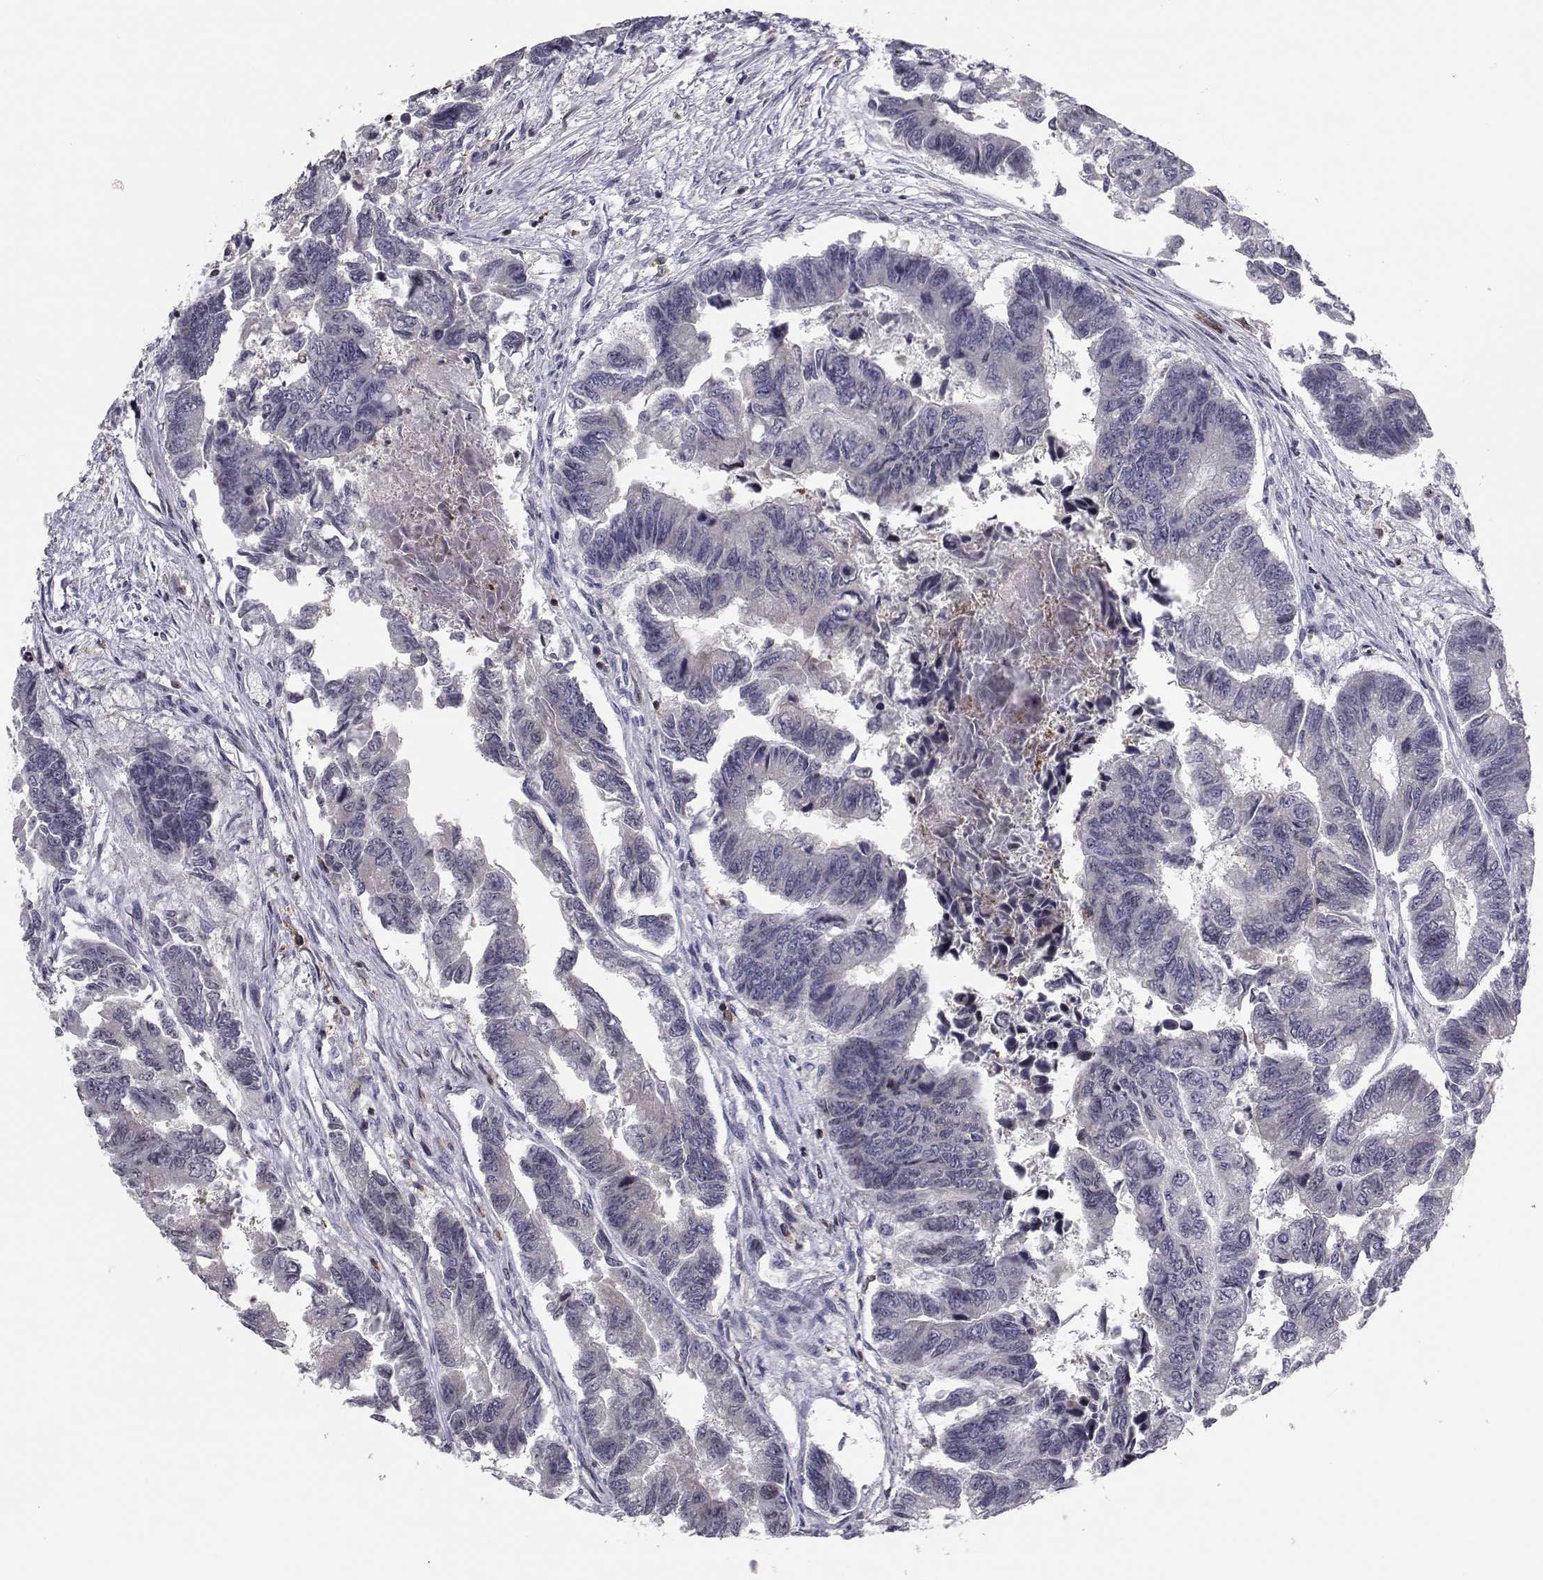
{"staining": {"intensity": "negative", "quantity": "none", "location": "none"}, "tissue": "colorectal cancer", "cell_type": "Tumor cells", "image_type": "cancer", "snomed": [{"axis": "morphology", "description": "Adenocarcinoma, NOS"}, {"axis": "topography", "description": "Colon"}], "caption": "Protein analysis of colorectal adenocarcinoma displays no significant staining in tumor cells. Nuclei are stained in blue.", "gene": "PCP4L1", "patient": {"sex": "female", "age": 65}}